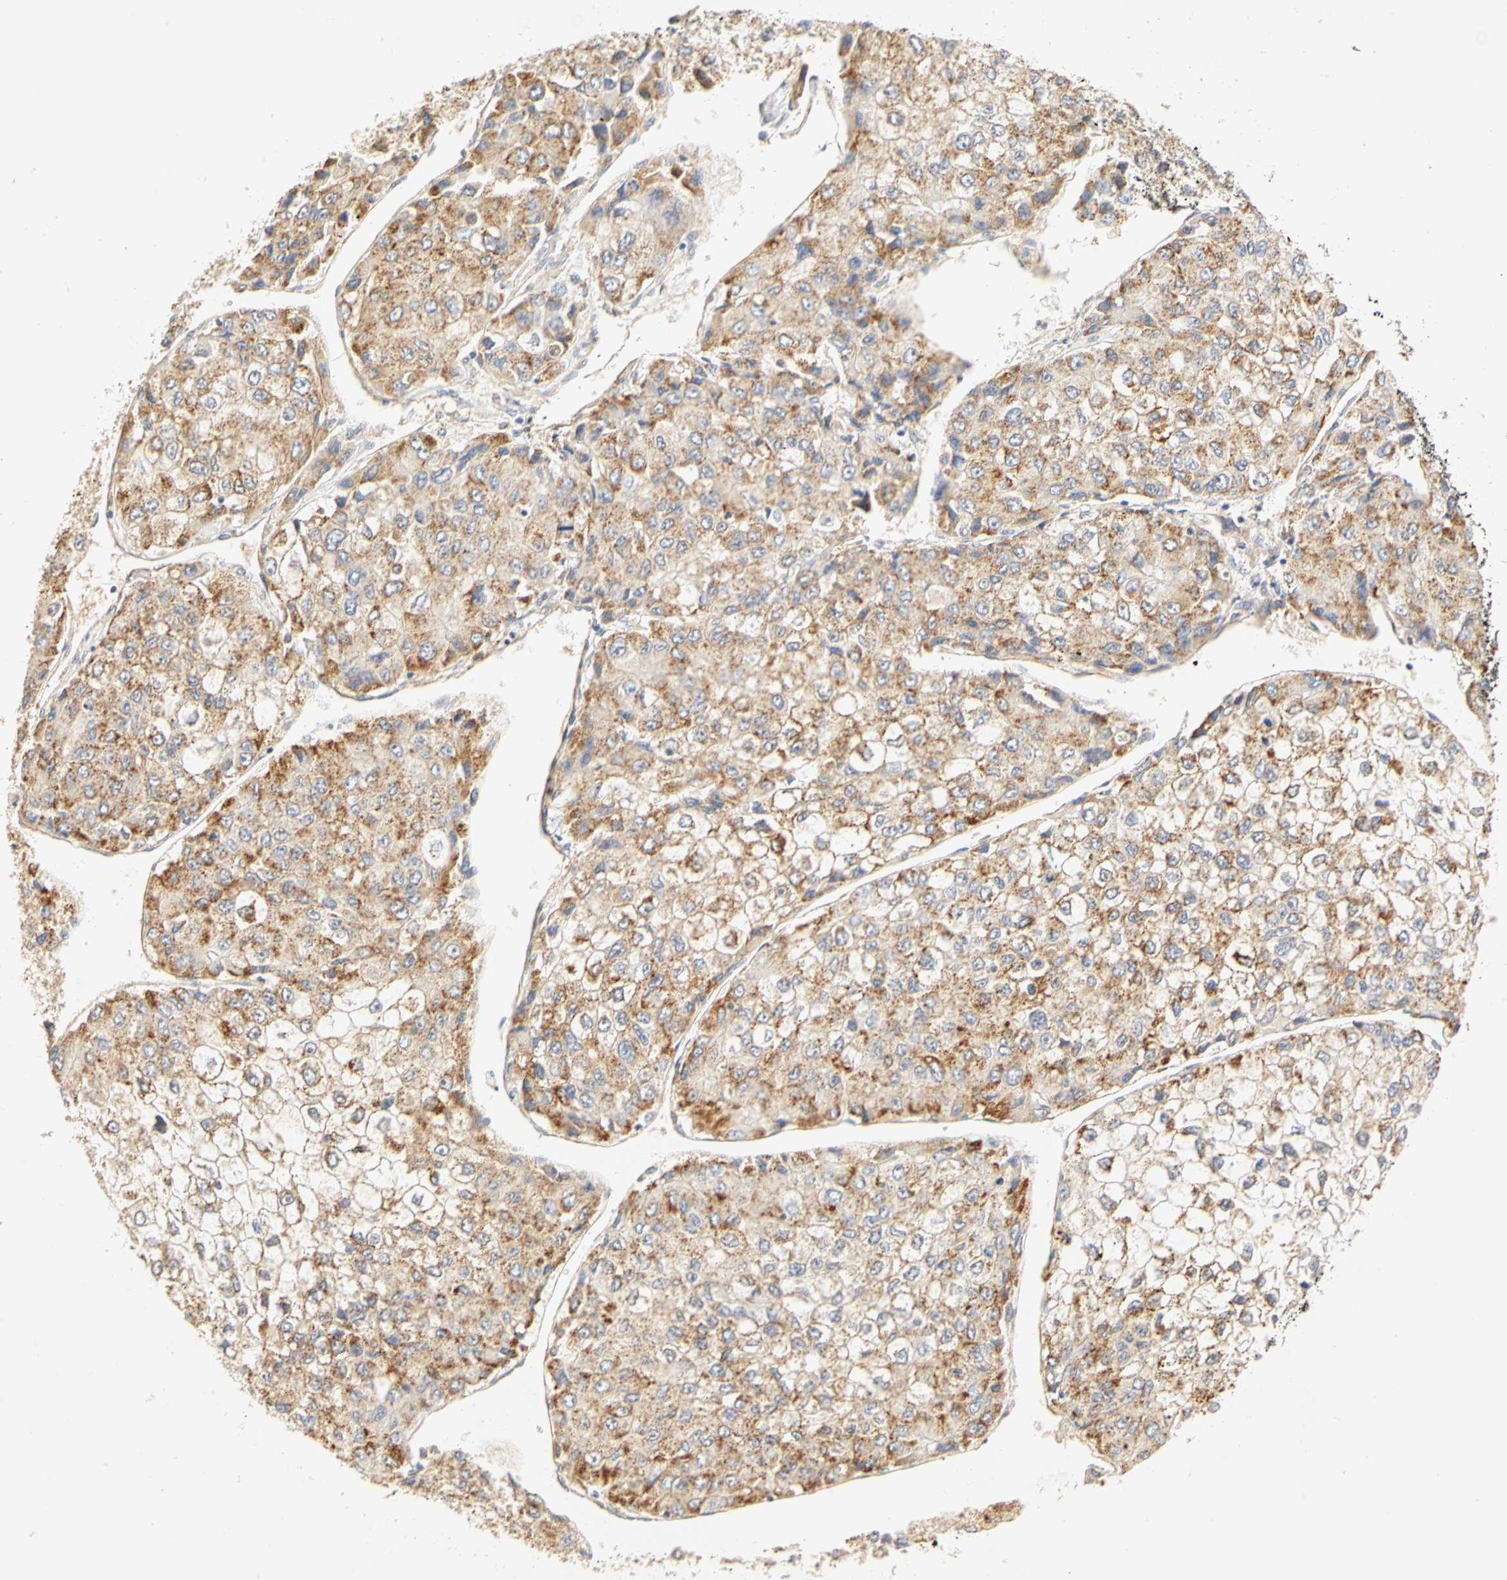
{"staining": {"intensity": "moderate", "quantity": ">75%", "location": "cytoplasmic/membranous"}, "tissue": "liver cancer", "cell_type": "Tumor cells", "image_type": "cancer", "snomed": [{"axis": "morphology", "description": "Carcinoma, Hepatocellular, NOS"}, {"axis": "topography", "description": "Liver"}], "caption": "Immunohistochemical staining of human liver cancer demonstrates medium levels of moderate cytoplasmic/membranous staining in about >75% of tumor cells. The protein is stained brown, and the nuclei are stained in blue (DAB (3,3'-diaminobenzidine) IHC with brightfield microscopy, high magnification).", "gene": "GNRH2", "patient": {"sex": "female", "age": 66}}